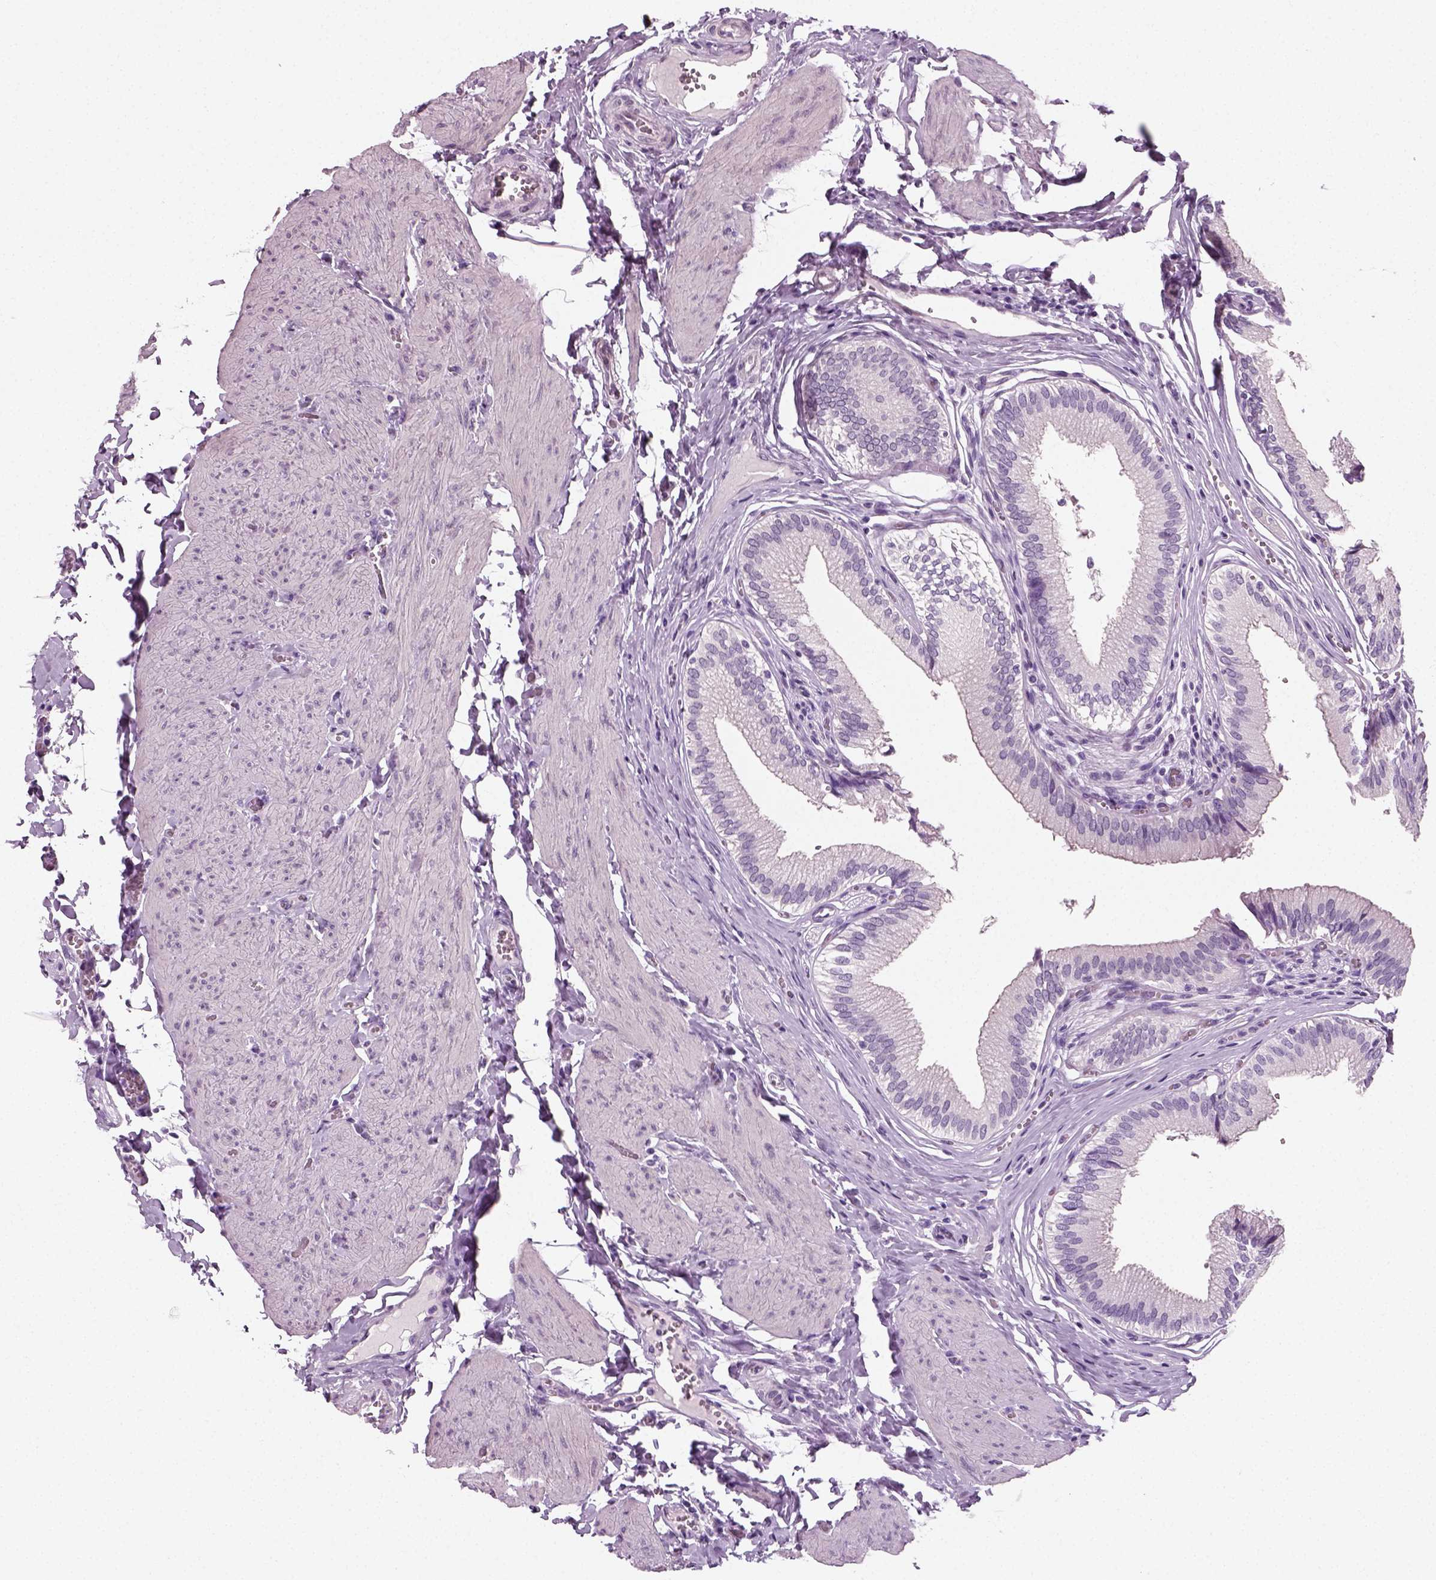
{"staining": {"intensity": "negative", "quantity": "none", "location": "none"}, "tissue": "gallbladder", "cell_type": "Glandular cells", "image_type": "normal", "snomed": [{"axis": "morphology", "description": "Normal tissue, NOS"}, {"axis": "topography", "description": "Gallbladder"}, {"axis": "topography", "description": "Peripheral nerve tissue"}], "caption": "DAB (3,3'-diaminobenzidine) immunohistochemical staining of normal human gallbladder shows no significant expression in glandular cells.", "gene": "SPATA31E1", "patient": {"sex": "male", "age": 17}}